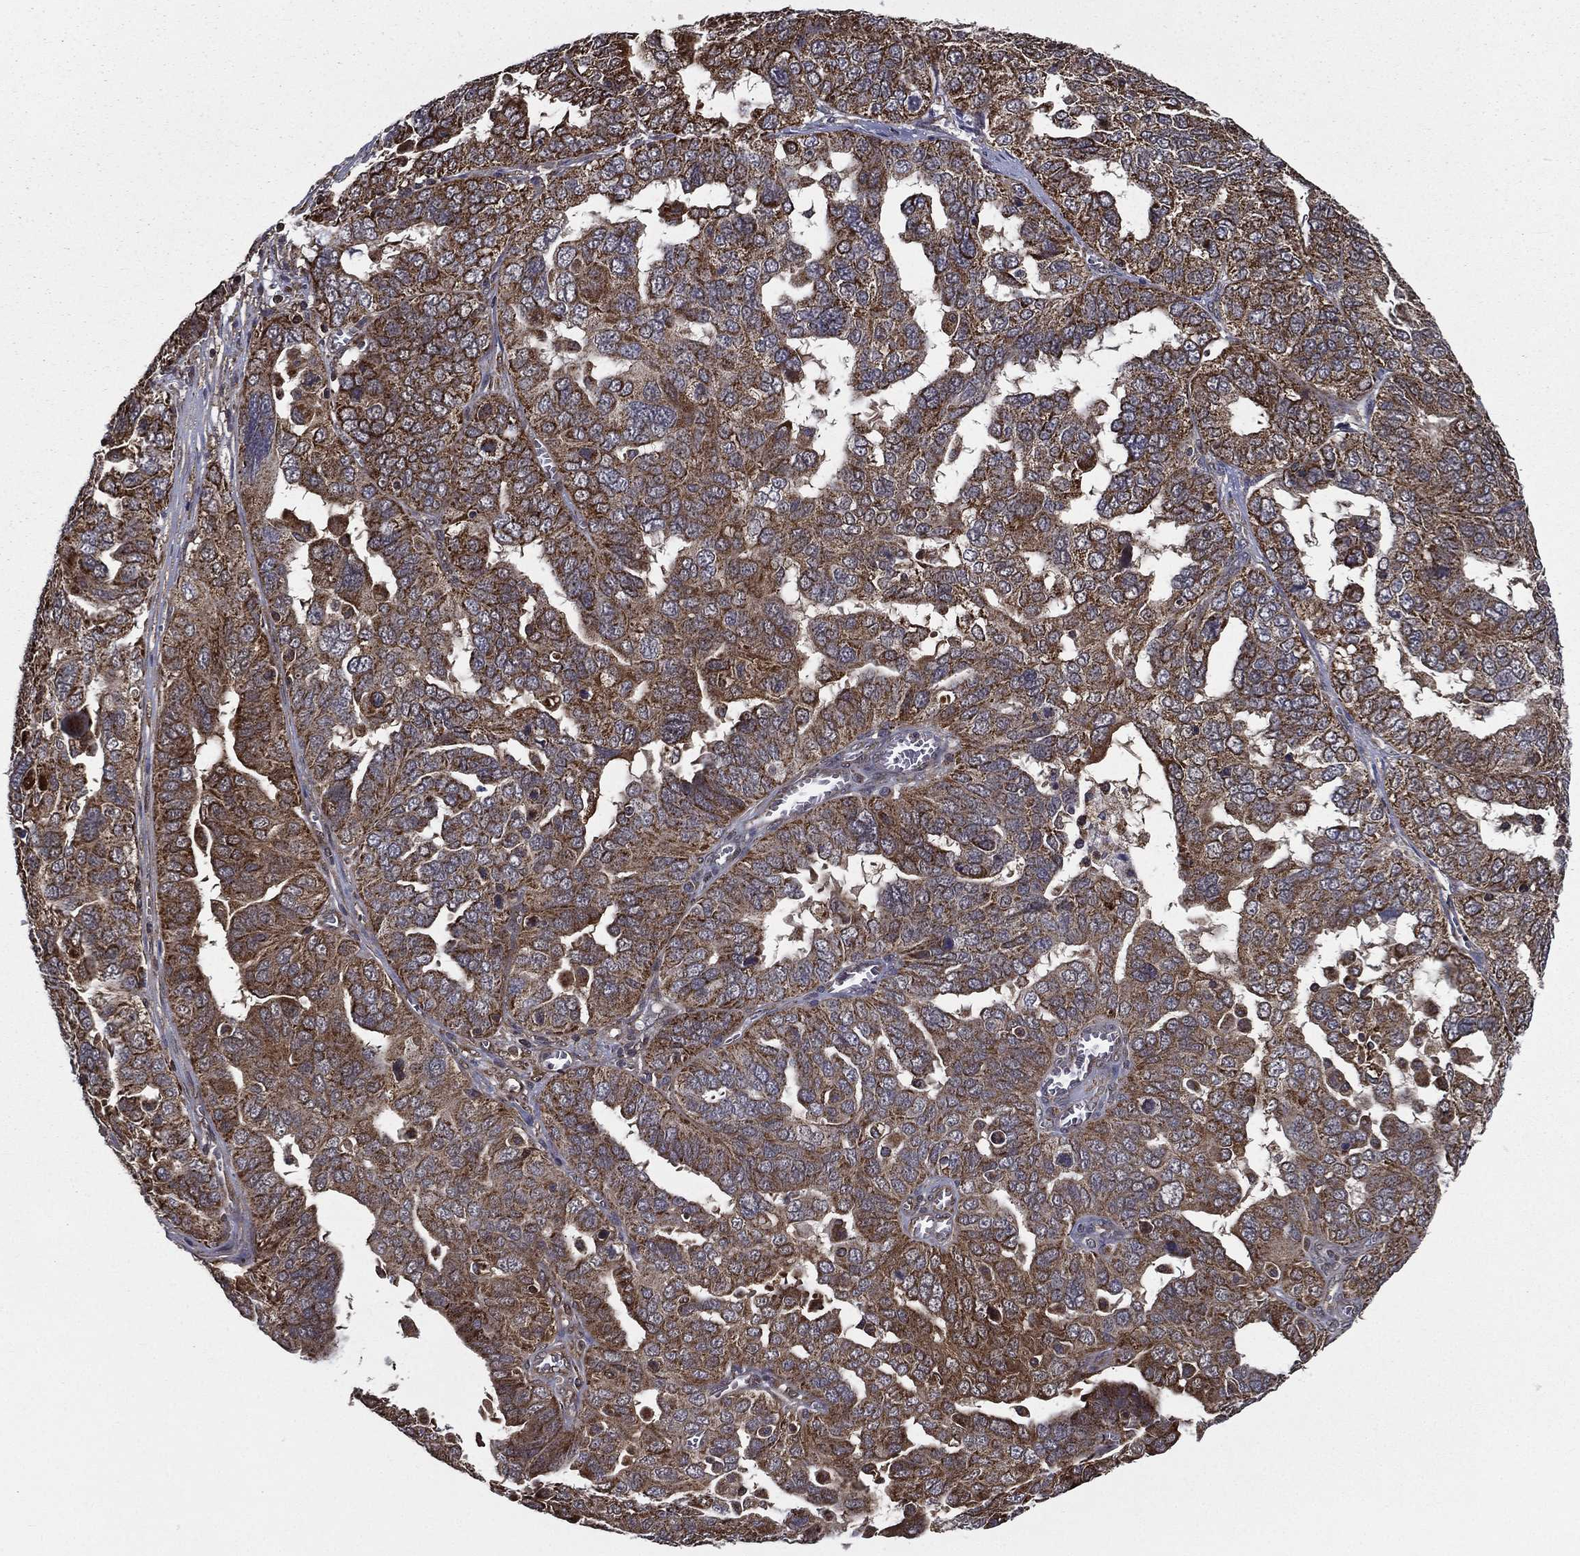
{"staining": {"intensity": "moderate", "quantity": ">75%", "location": "cytoplasmic/membranous"}, "tissue": "ovarian cancer", "cell_type": "Tumor cells", "image_type": "cancer", "snomed": [{"axis": "morphology", "description": "Carcinoma, endometroid"}, {"axis": "topography", "description": "Soft tissue"}, {"axis": "topography", "description": "Ovary"}], "caption": "A brown stain highlights moderate cytoplasmic/membranous positivity of a protein in ovarian endometroid carcinoma tumor cells.", "gene": "RIGI", "patient": {"sex": "female", "age": 52}}